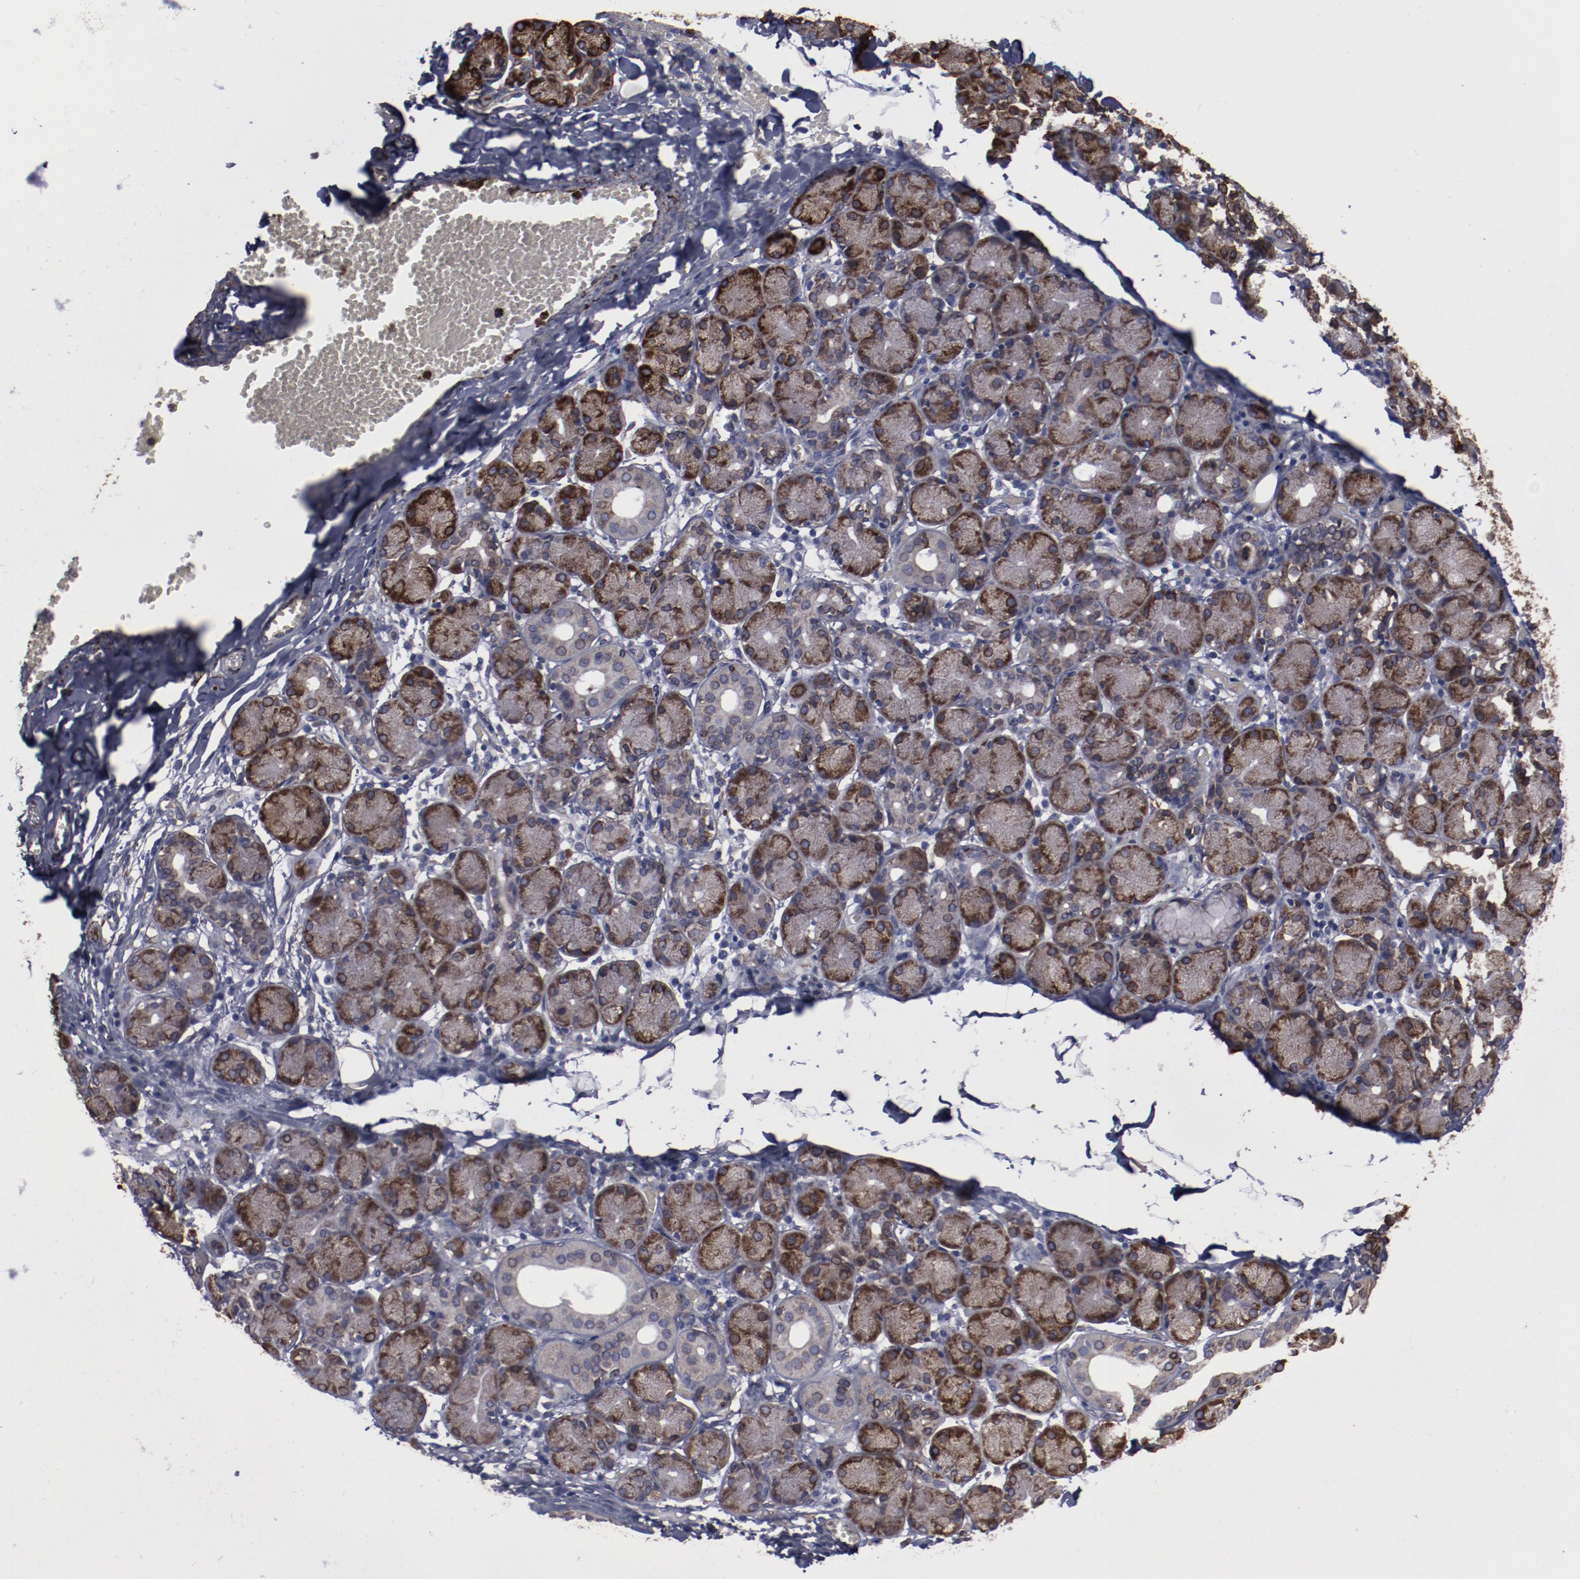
{"staining": {"intensity": "moderate", "quantity": ">75%", "location": "cytoplasmic/membranous"}, "tissue": "salivary gland", "cell_type": "Glandular cells", "image_type": "normal", "snomed": [{"axis": "morphology", "description": "Normal tissue, NOS"}, {"axis": "topography", "description": "Salivary gland"}], "caption": "An image of salivary gland stained for a protein demonstrates moderate cytoplasmic/membranous brown staining in glandular cells.", "gene": "ERLIN2", "patient": {"sex": "female", "age": 24}}